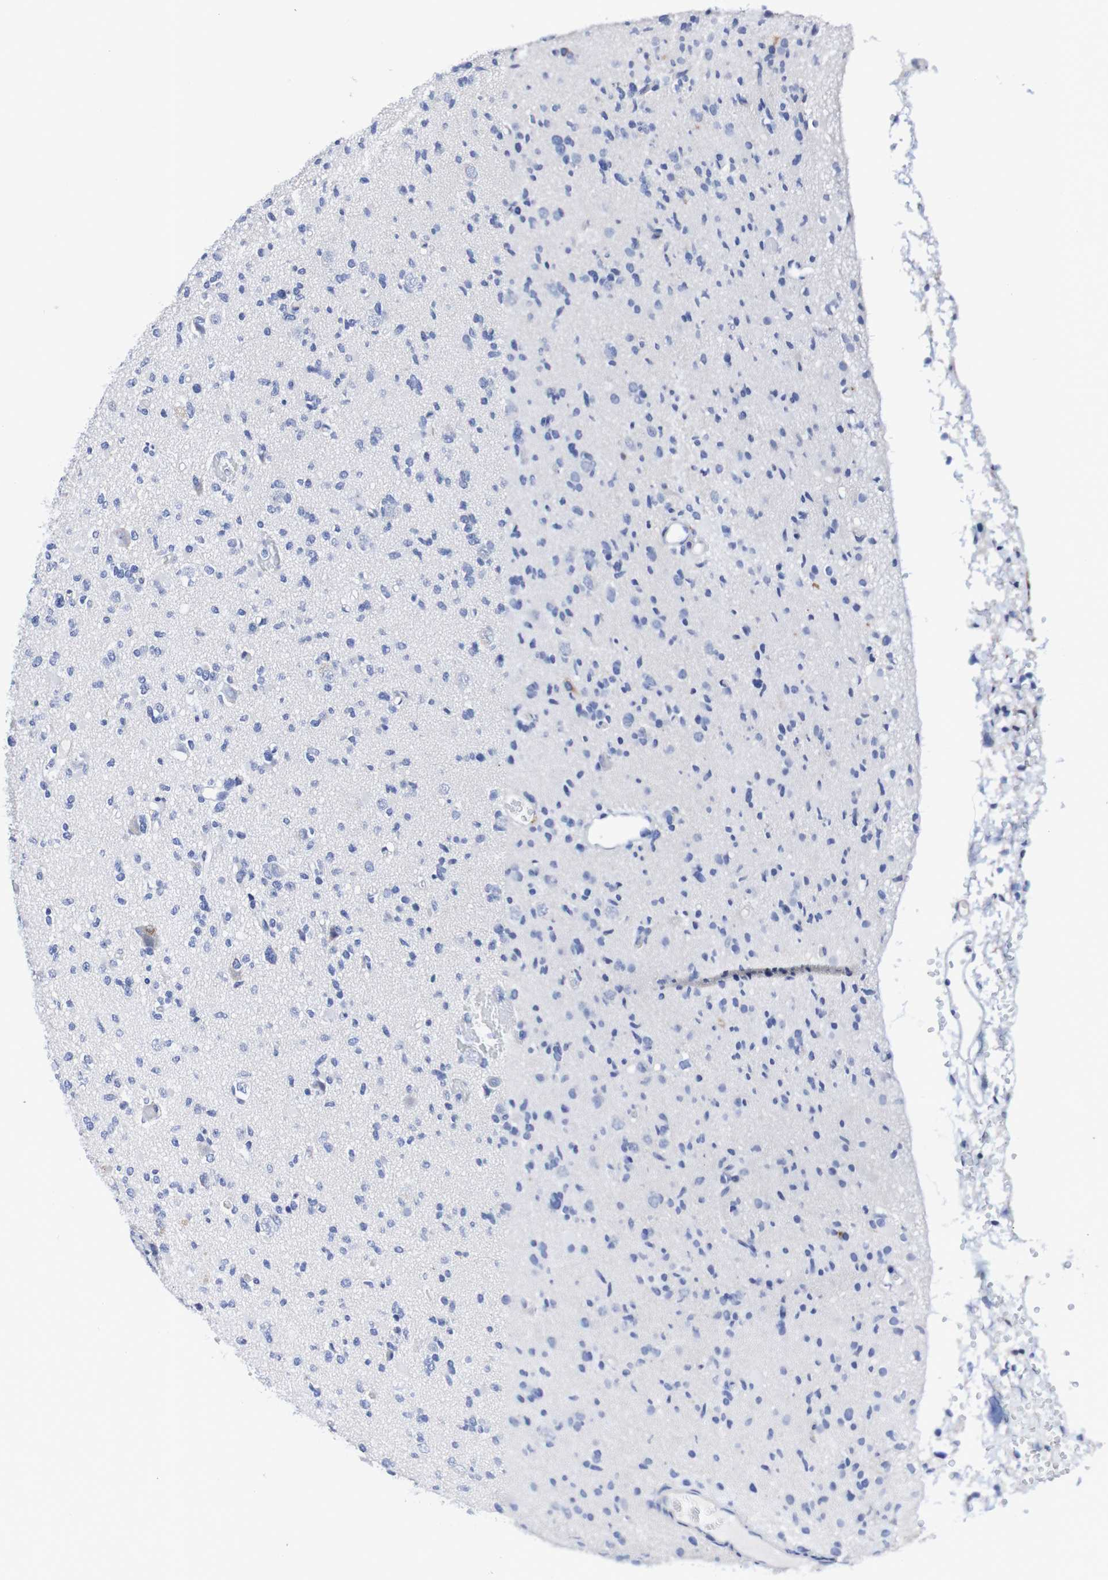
{"staining": {"intensity": "negative", "quantity": "none", "location": "none"}, "tissue": "glioma", "cell_type": "Tumor cells", "image_type": "cancer", "snomed": [{"axis": "morphology", "description": "Glioma, malignant, Low grade"}, {"axis": "topography", "description": "Brain"}], "caption": "This is an IHC image of glioma. There is no positivity in tumor cells.", "gene": "ACVR1C", "patient": {"sex": "female", "age": 22}}